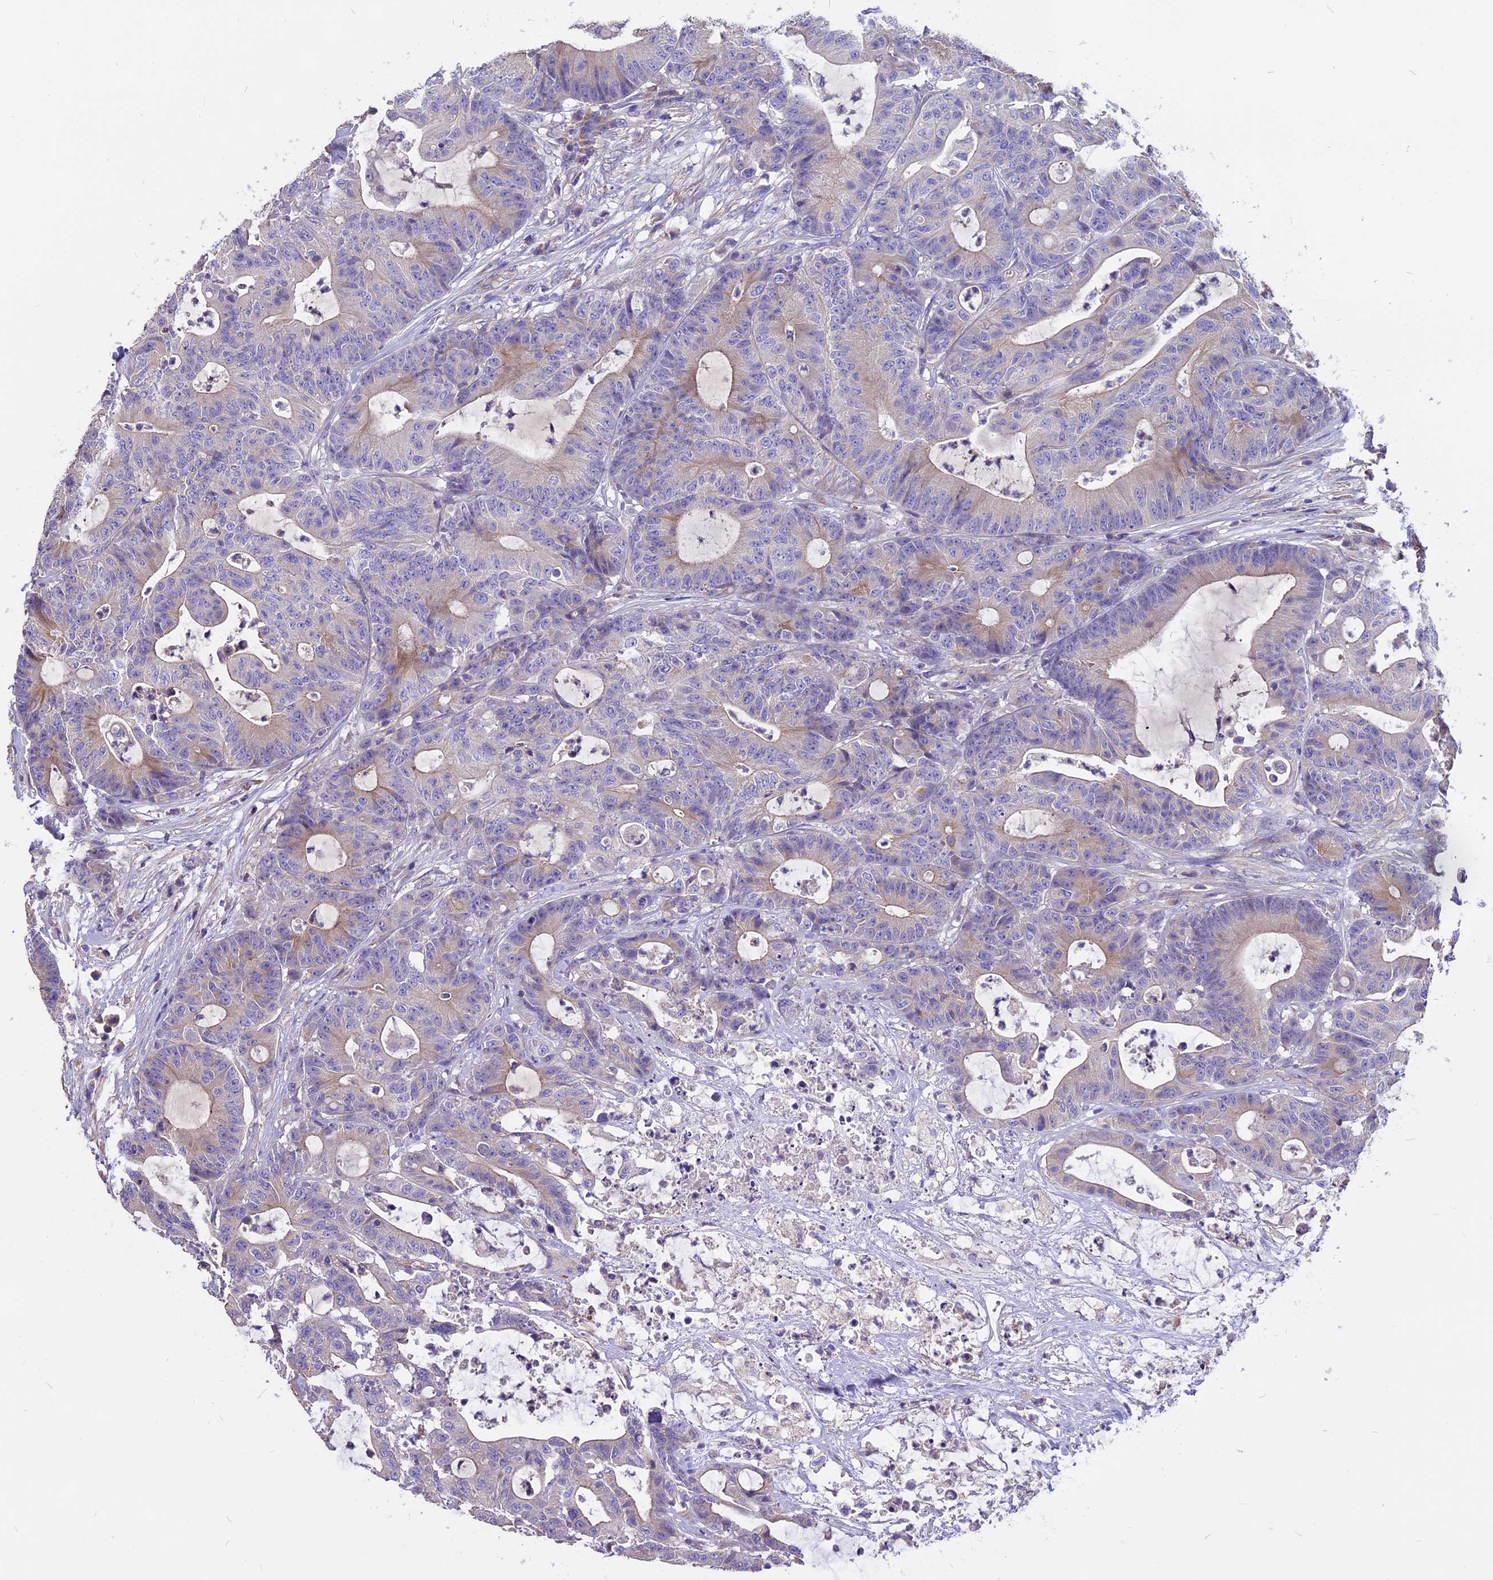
{"staining": {"intensity": "weak", "quantity": "25%-75%", "location": "cytoplasmic/membranous"}, "tissue": "colorectal cancer", "cell_type": "Tumor cells", "image_type": "cancer", "snomed": [{"axis": "morphology", "description": "Adenocarcinoma, NOS"}, {"axis": "topography", "description": "Colon"}], "caption": "Weak cytoplasmic/membranous staining for a protein is appreciated in approximately 25%-75% of tumor cells of colorectal cancer using immunohistochemistry (IHC).", "gene": "ANO3", "patient": {"sex": "female", "age": 84}}